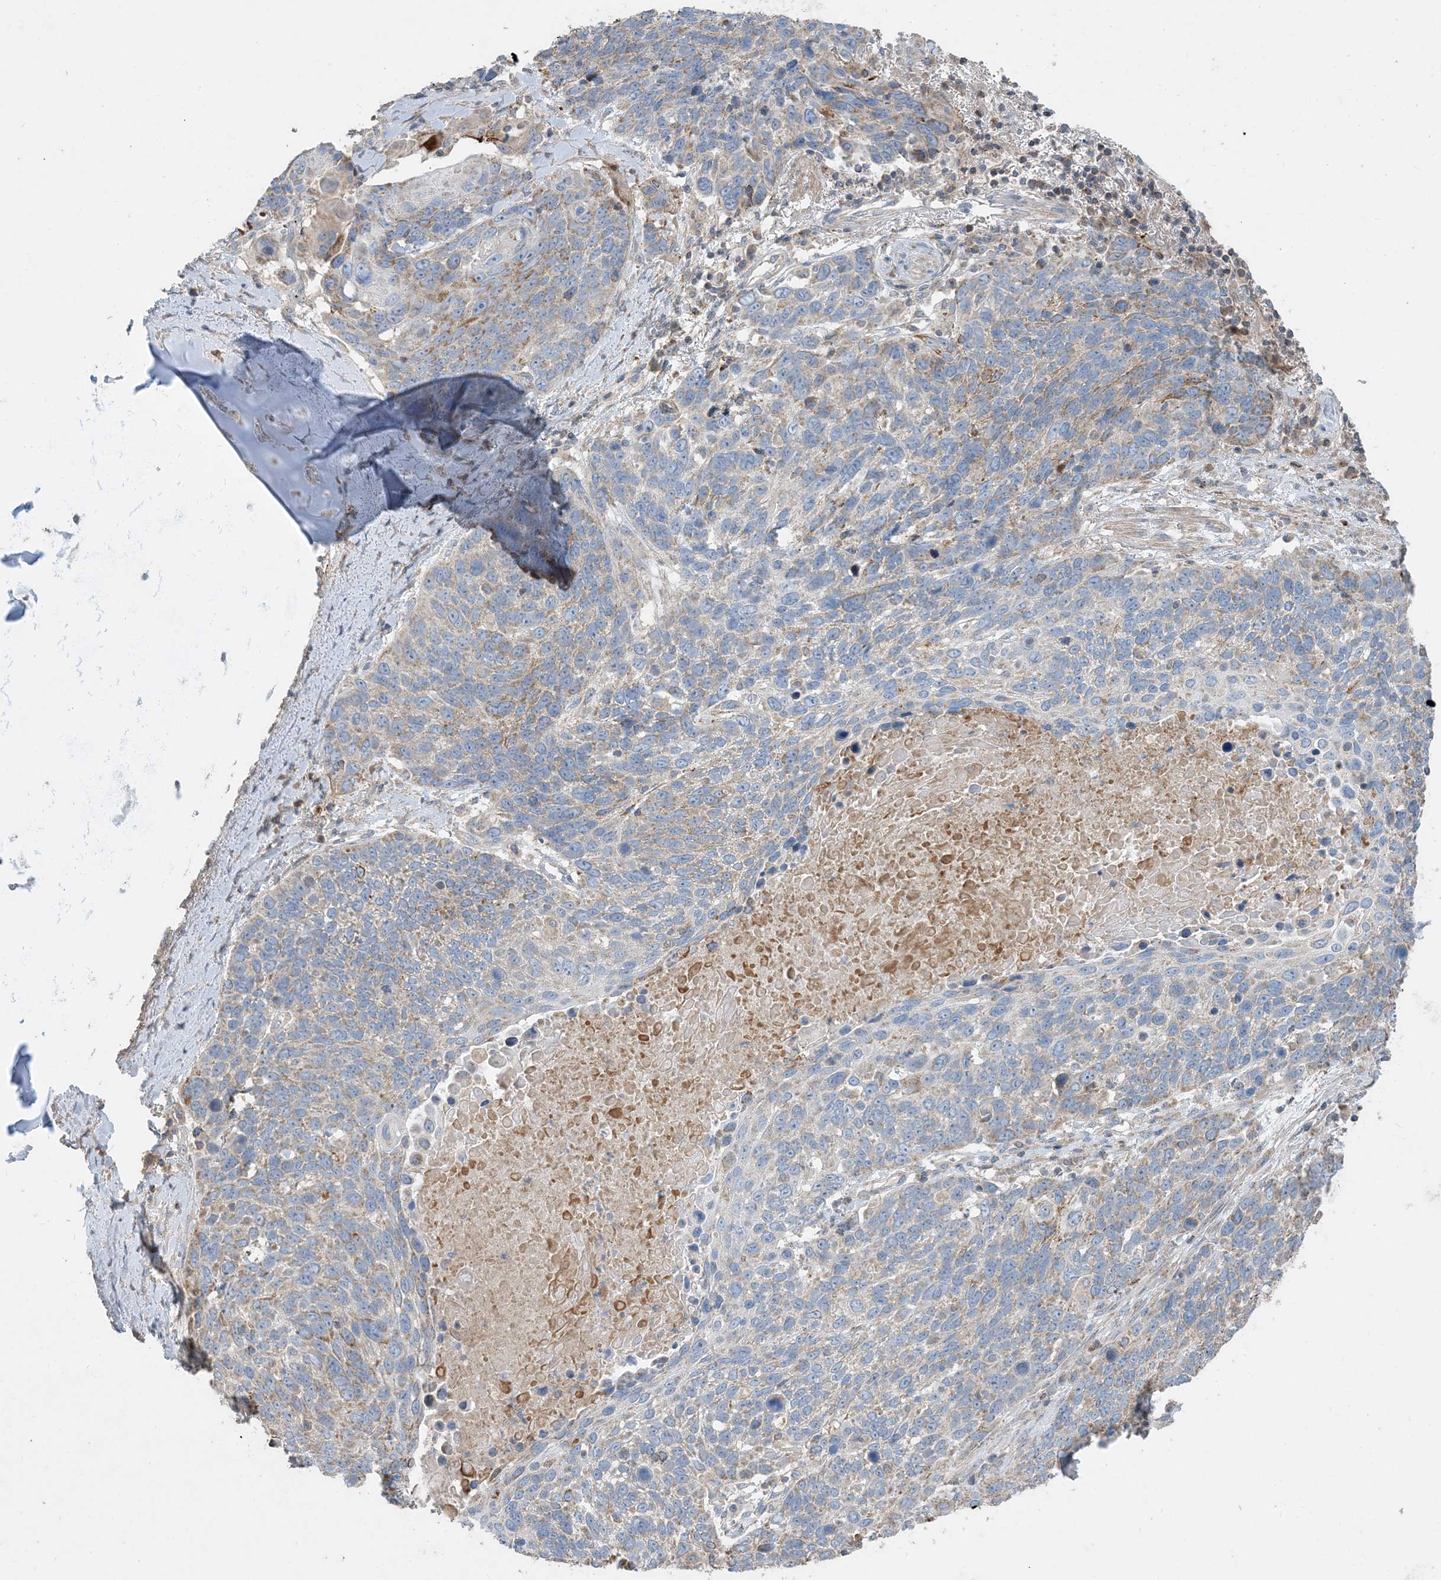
{"staining": {"intensity": "weak", "quantity": ">75%", "location": "cytoplasmic/membranous"}, "tissue": "lung cancer", "cell_type": "Tumor cells", "image_type": "cancer", "snomed": [{"axis": "morphology", "description": "Squamous cell carcinoma, NOS"}, {"axis": "topography", "description": "Lung"}], "caption": "A brown stain shows weak cytoplasmic/membranous staining of a protein in human lung squamous cell carcinoma tumor cells.", "gene": "ECHDC1", "patient": {"sex": "male", "age": 66}}